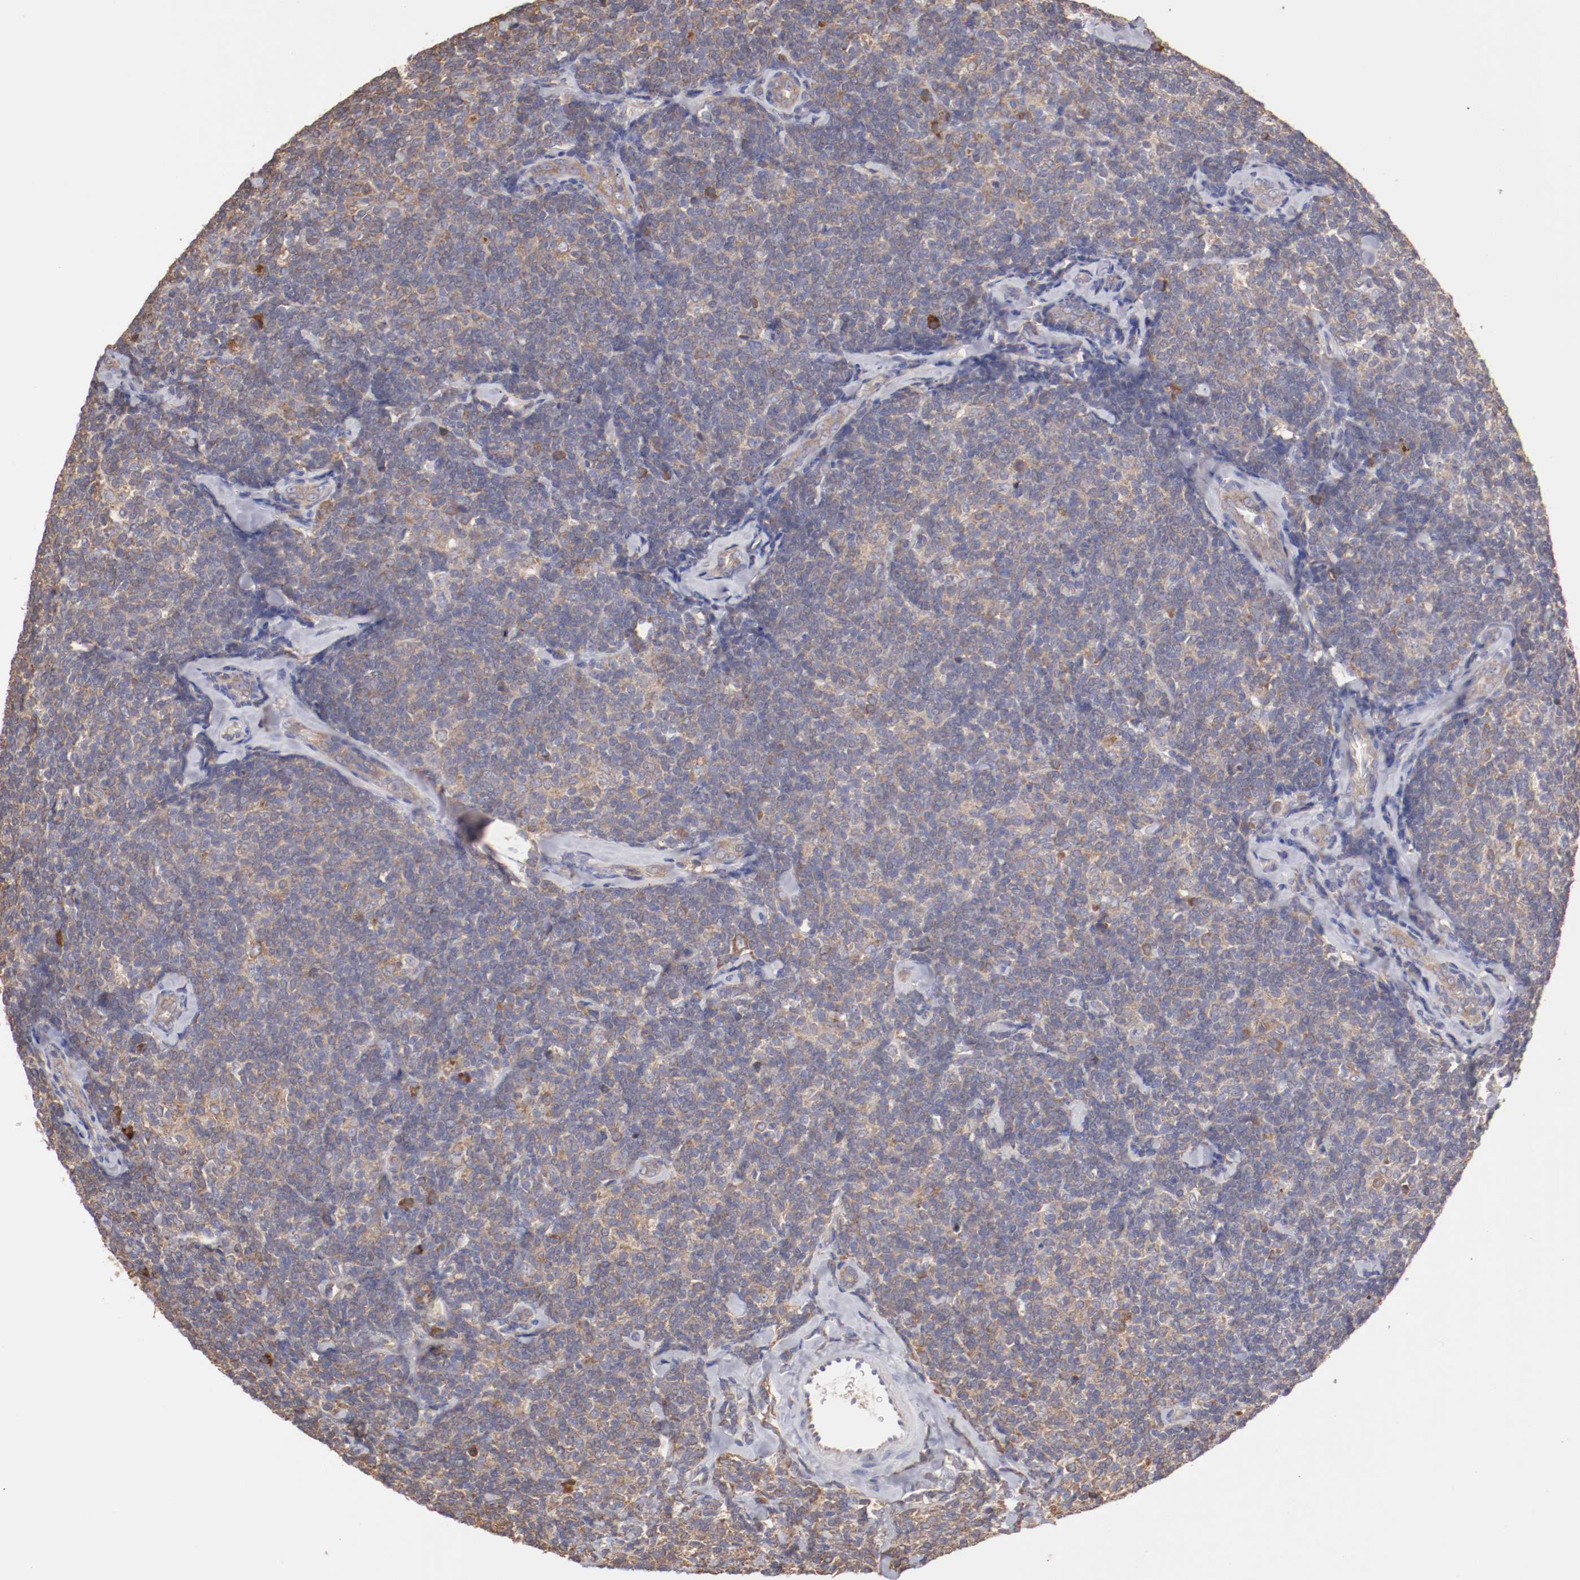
{"staining": {"intensity": "weak", "quantity": "25%-75%", "location": "cytoplasmic/membranous"}, "tissue": "lymphoma", "cell_type": "Tumor cells", "image_type": "cancer", "snomed": [{"axis": "morphology", "description": "Malignant lymphoma, non-Hodgkin's type, Low grade"}, {"axis": "topography", "description": "Lymph node"}], "caption": "This histopathology image demonstrates immunohistochemistry staining of lymphoma, with low weak cytoplasmic/membranous staining in approximately 25%-75% of tumor cells.", "gene": "NFKBIE", "patient": {"sex": "female", "age": 56}}